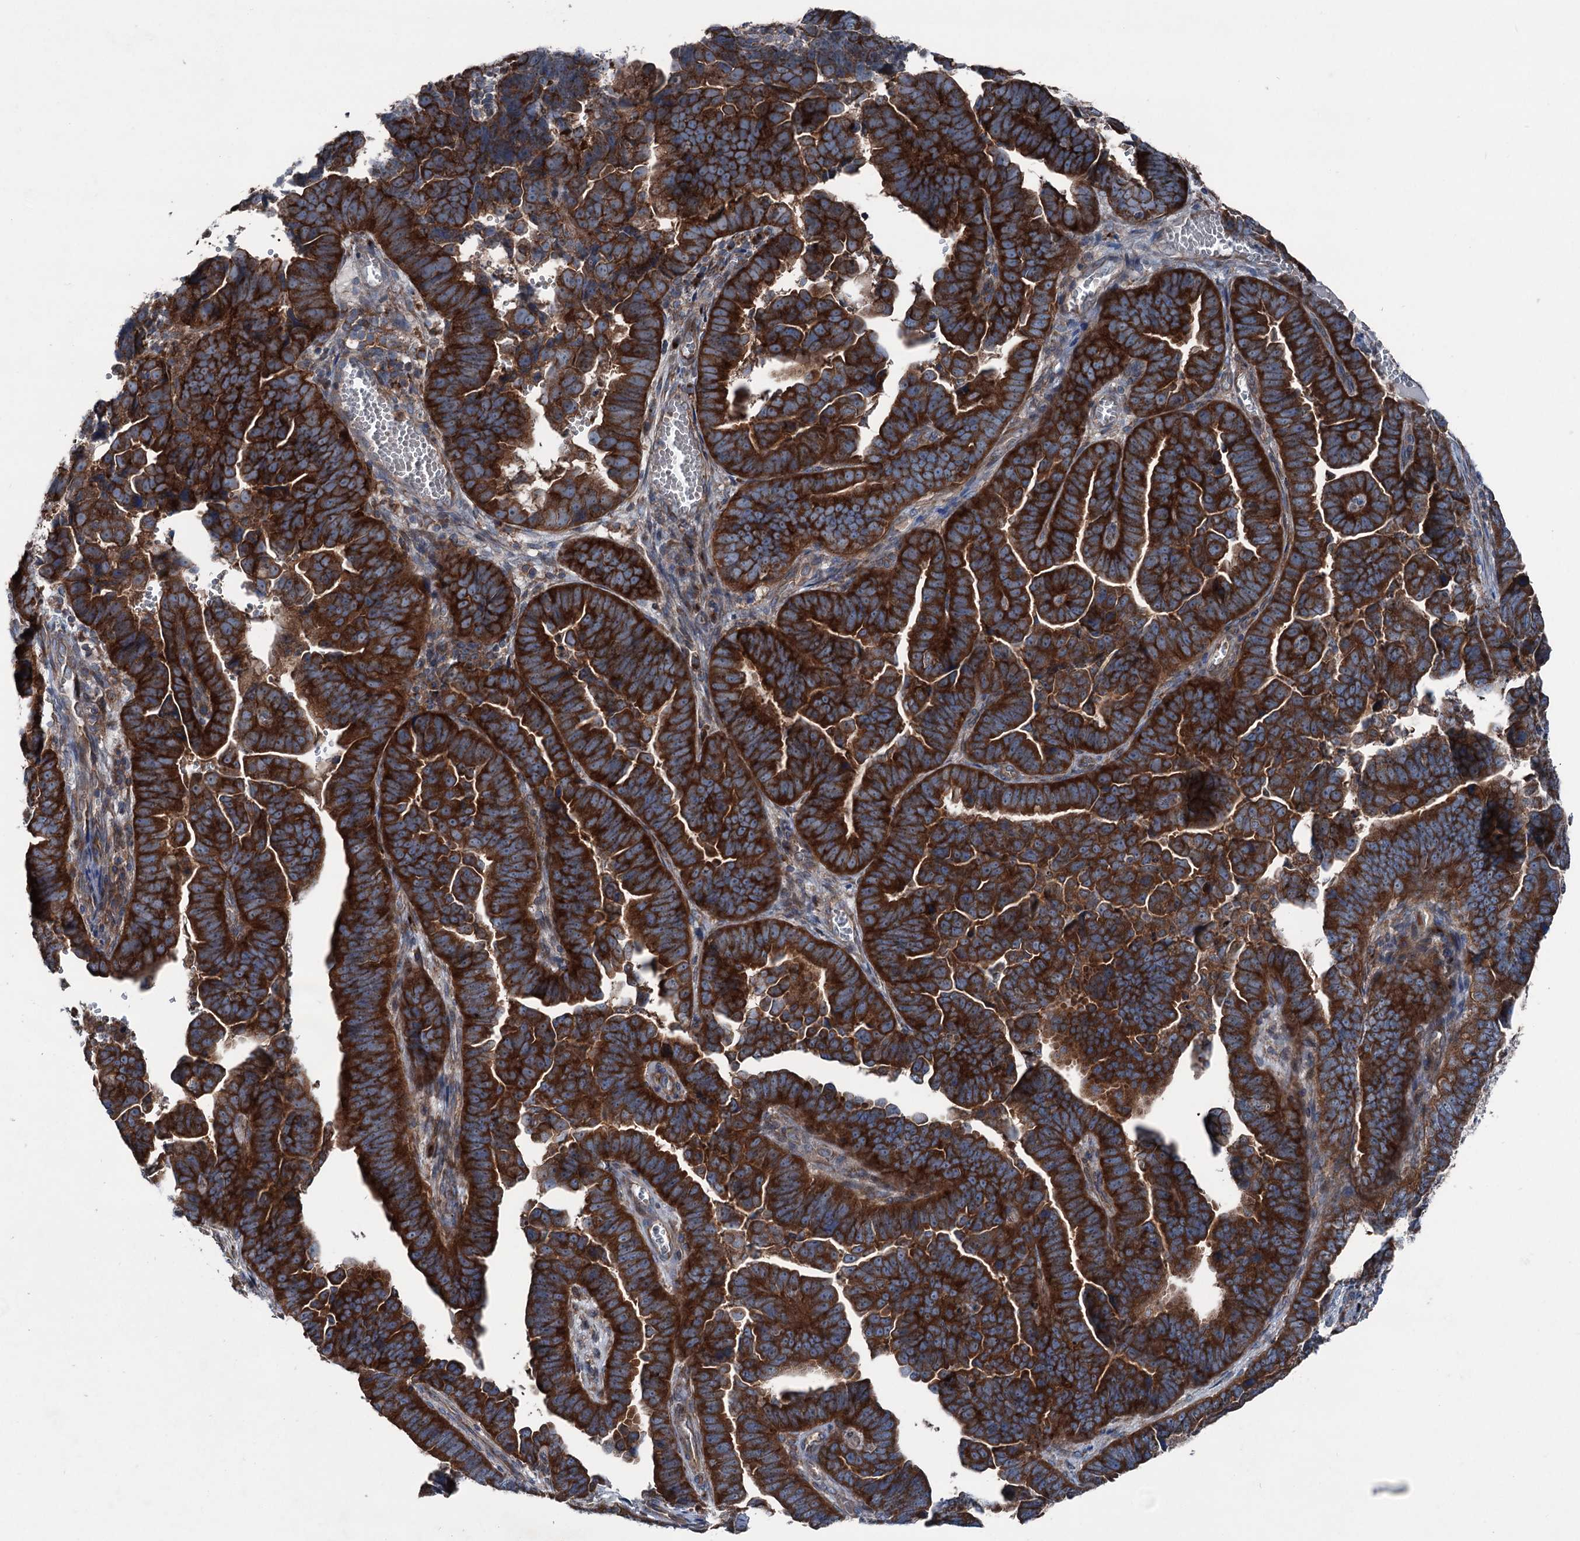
{"staining": {"intensity": "strong", "quantity": ">75%", "location": "cytoplasmic/membranous"}, "tissue": "endometrial cancer", "cell_type": "Tumor cells", "image_type": "cancer", "snomed": [{"axis": "morphology", "description": "Adenocarcinoma, NOS"}, {"axis": "topography", "description": "Endometrium"}], "caption": "A histopathology image showing strong cytoplasmic/membranous staining in about >75% of tumor cells in endometrial adenocarcinoma, as visualized by brown immunohistochemical staining.", "gene": "RUFY1", "patient": {"sex": "female", "age": 75}}